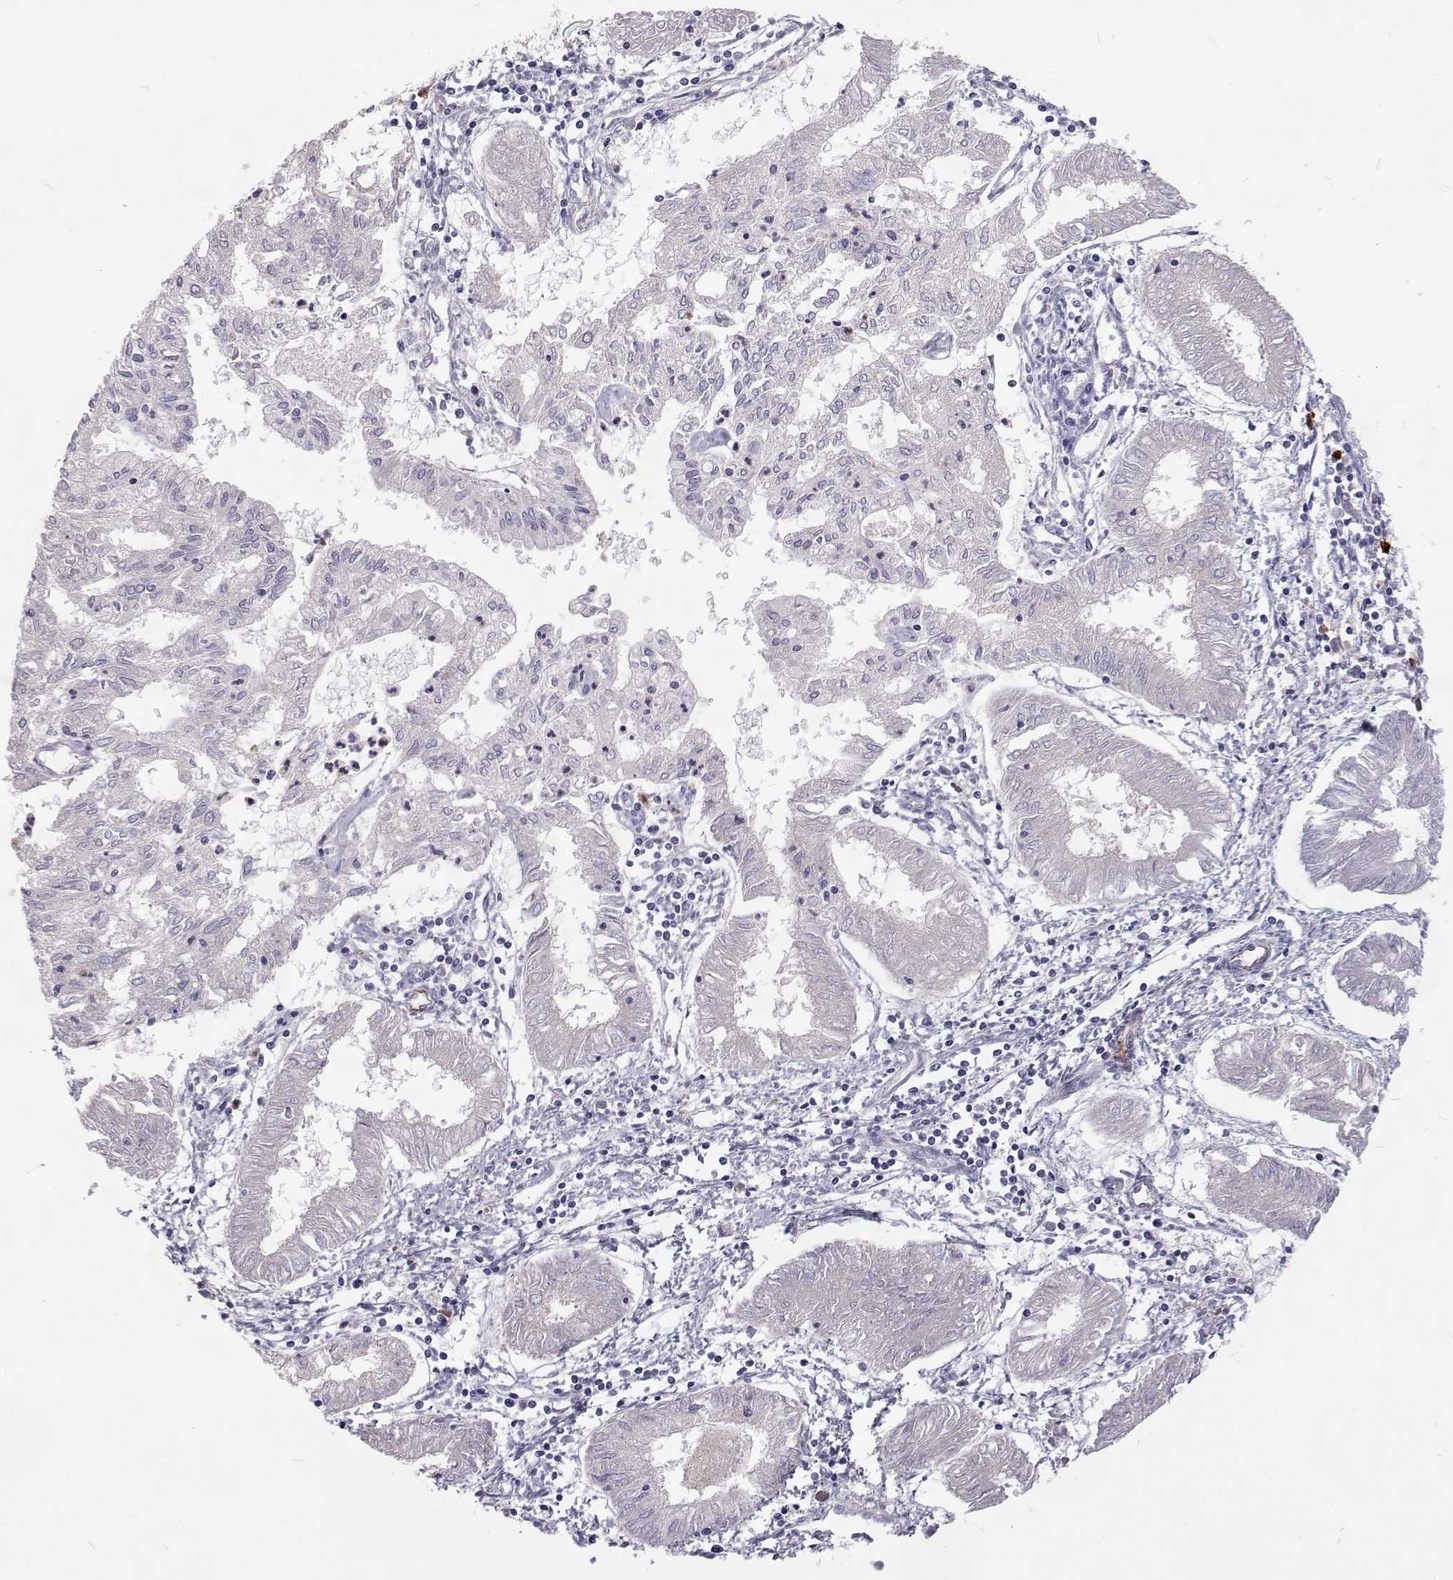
{"staining": {"intensity": "negative", "quantity": "none", "location": "none"}, "tissue": "endometrial cancer", "cell_type": "Tumor cells", "image_type": "cancer", "snomed": [{"axis": "morphology", "description": "Adenocarcinoma, NOS"}, {"axis": "topography", "description": "Endometrium"}], "caption": "Tumor cells show no significant protein staining in adenocarcinoma (endometrial).", "gene": "NPR3", "patient": {"sex": "female", "age": 68}}